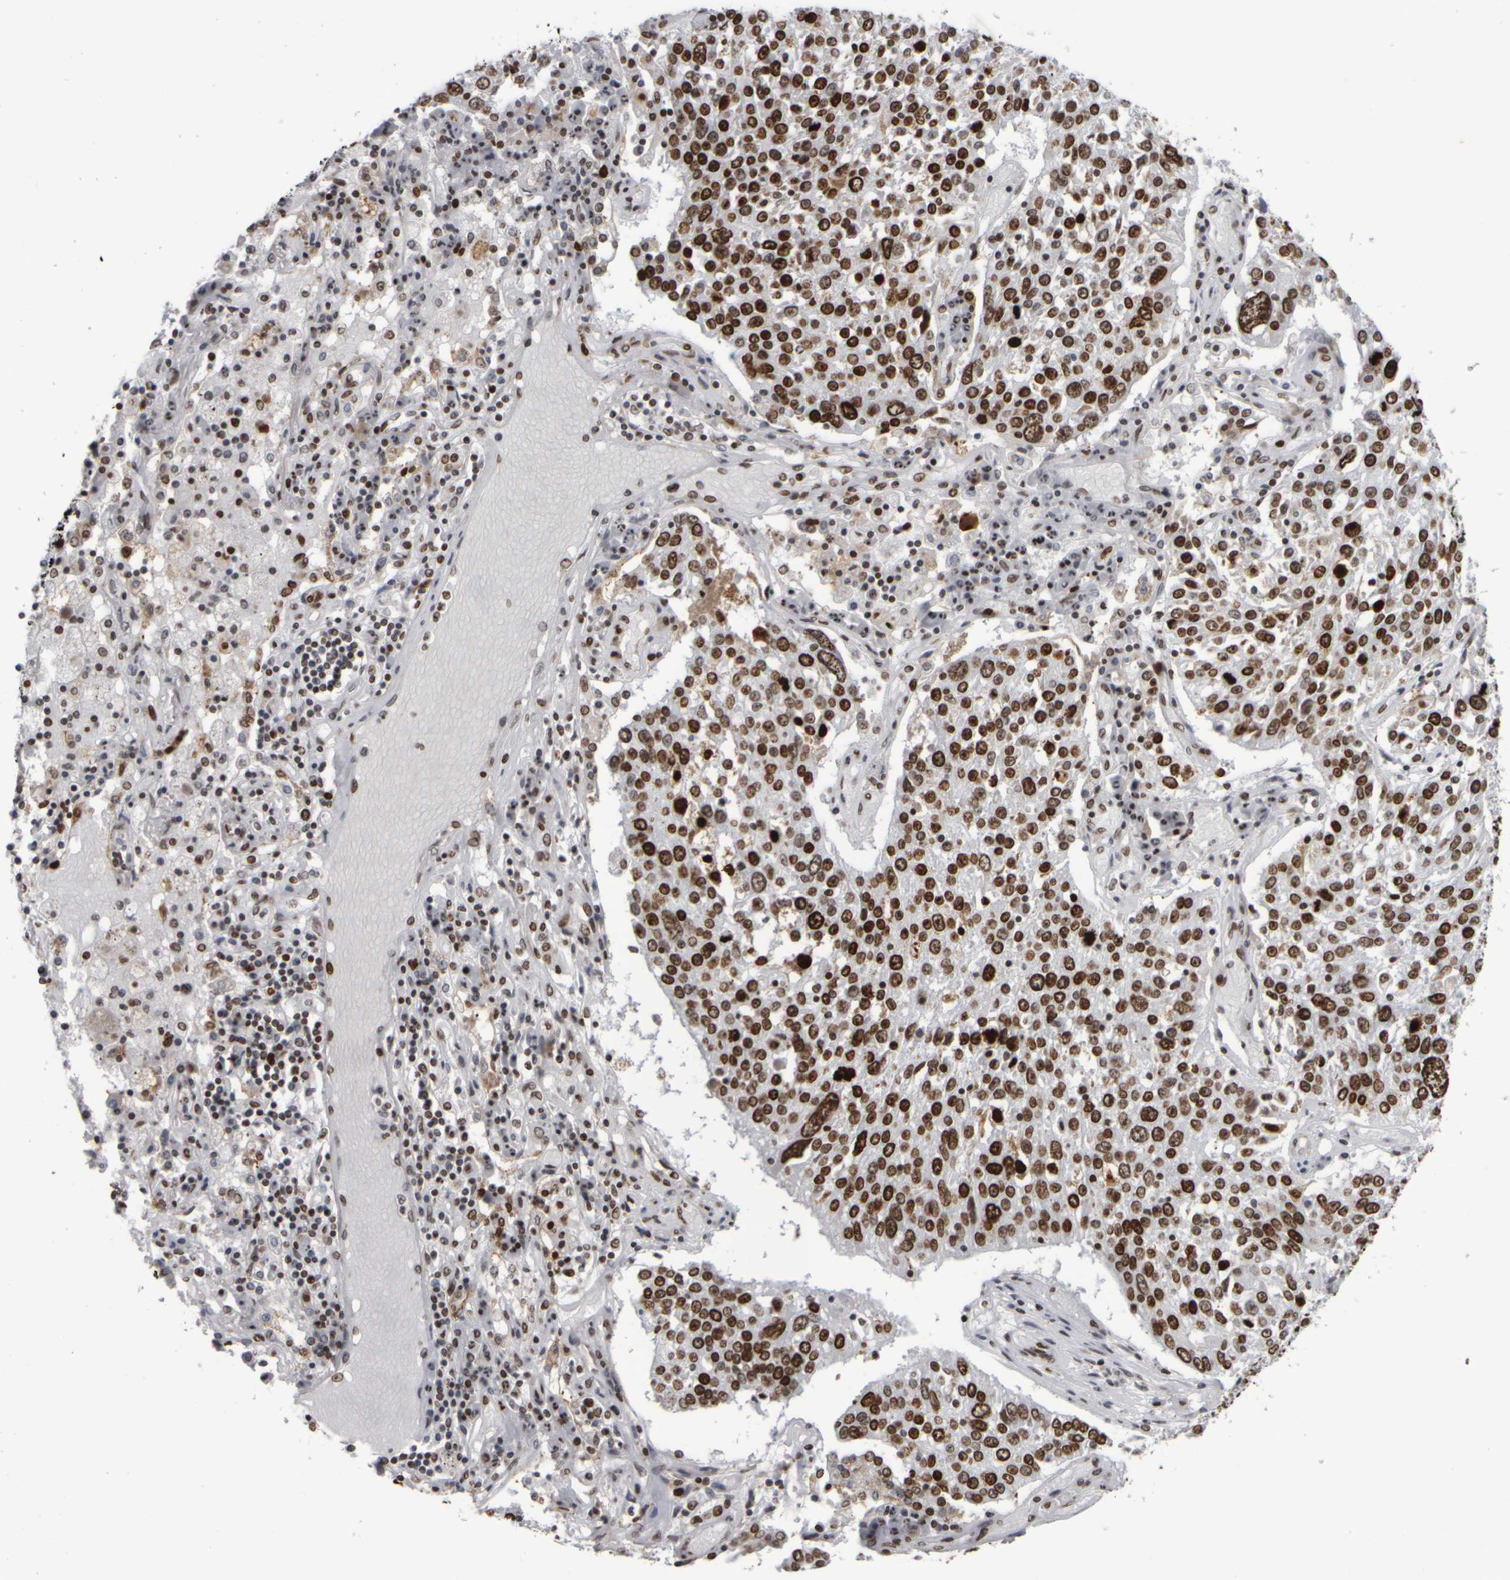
{"staining": {"intensity": "strong", "quantity": ">75%", "location": "nuclear"}, "tissue": "lung cancer", "cell_type": "Tumor cells", "image_type": "cancer", "snomed": [{"axis": "morphology", "description": "Squamous cell carcinoma, NOS"}, {"axis": "topography", "description": "Lung"}], "caption": "Human squamous cell carcinoma (lung) stained with a brown dye exhibits strong nuclear positive staining in approximately >75% of tumor cells.", "gene": "TOP2B", "patient": {"sex": "male", "age": 65}}